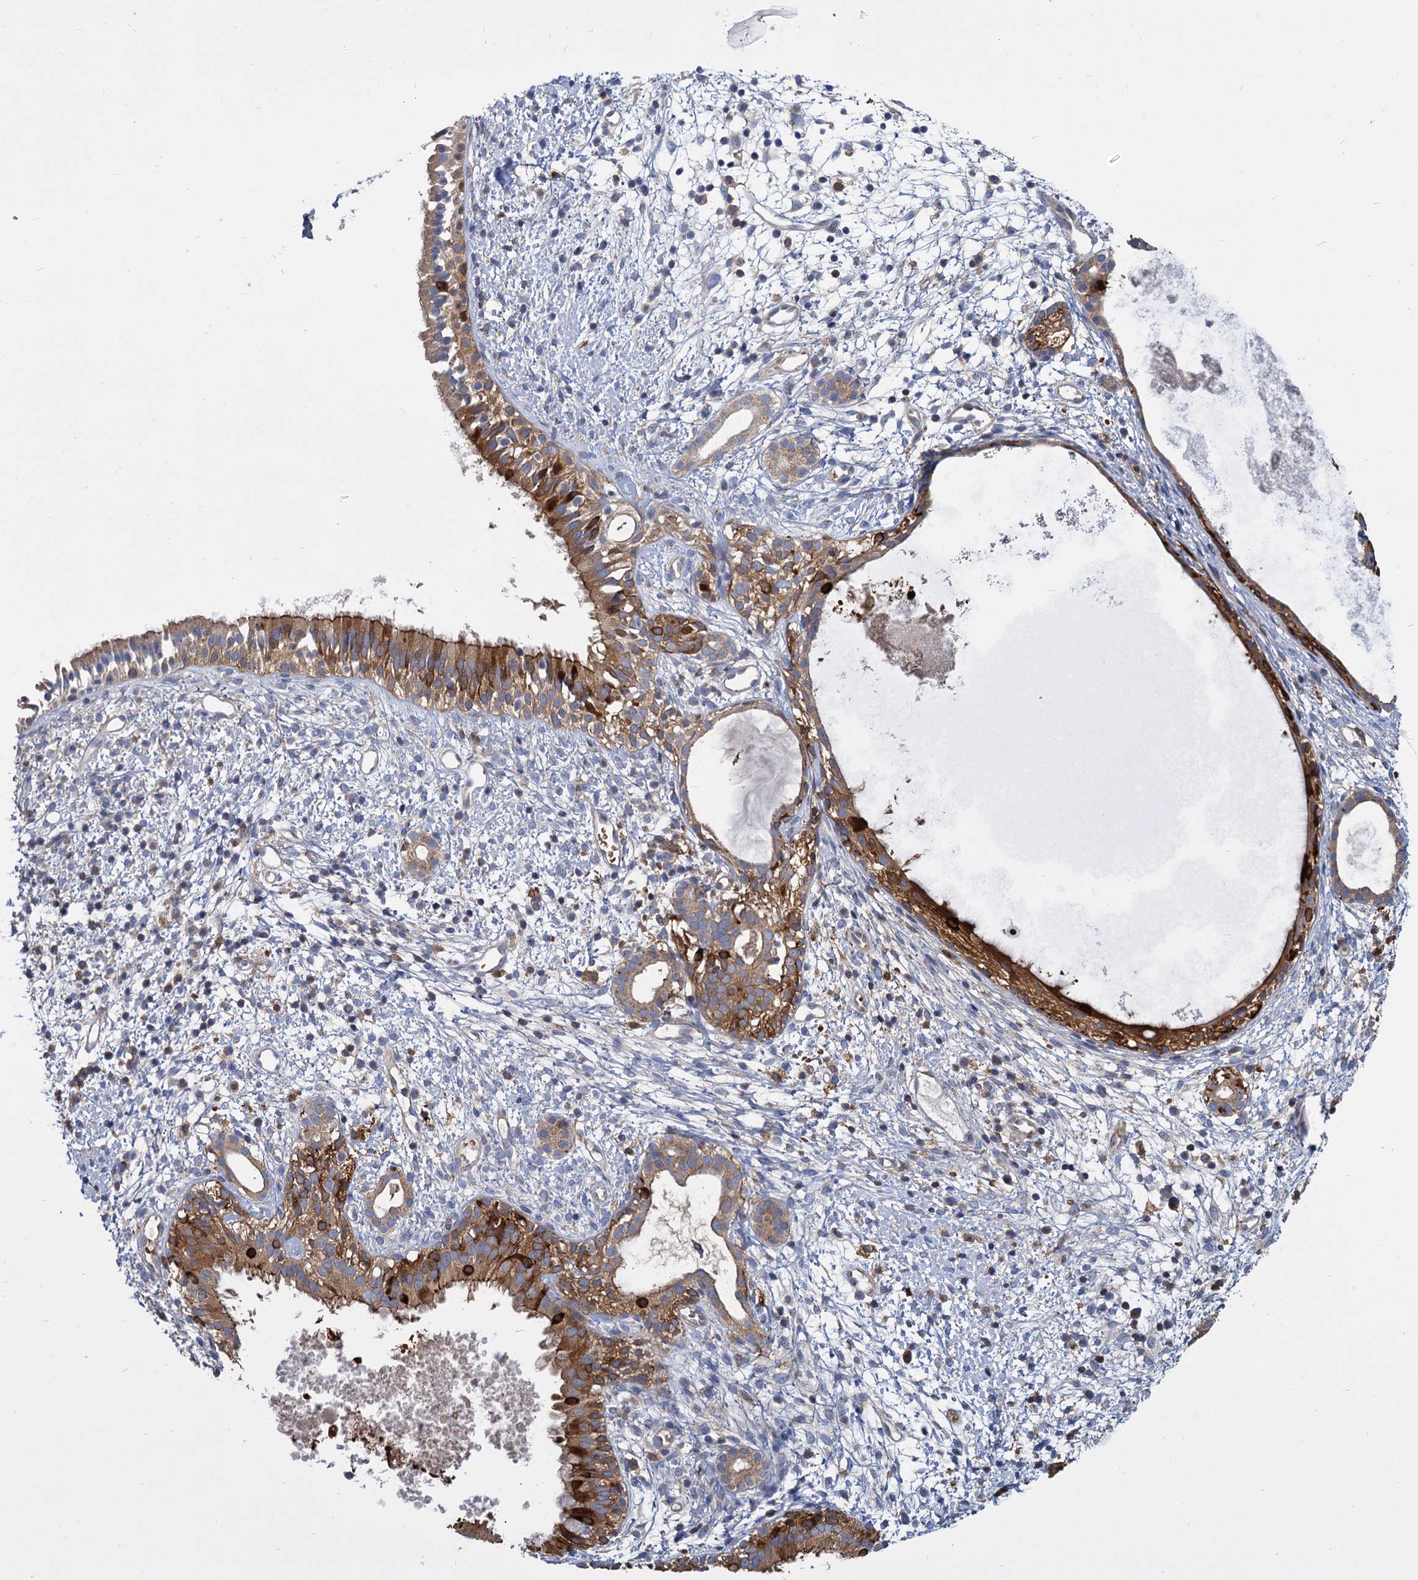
{"staining": {"intensity": "moderate", "quantity": ">75%", "location": "cytoplasmic/membranous"}, "tissue": "nasopharynx", "cell_type": "Respiratory epithelial cells", "image_type": "normal", "snomed": [{"axis": "morphology", "description": "Normal tissue, NOS"}, {"axis": "topography", "description": "Nasopharynx"}], "caption": "Immunohistochemical staining of normal nasopharynx exhibits >75% levels of moderate cytoplasmic/membranous protein staining in about >75% of respiratory epithelial cells.", "gene": "GCLC", "patient": {"sex": "male", "age": 22}}